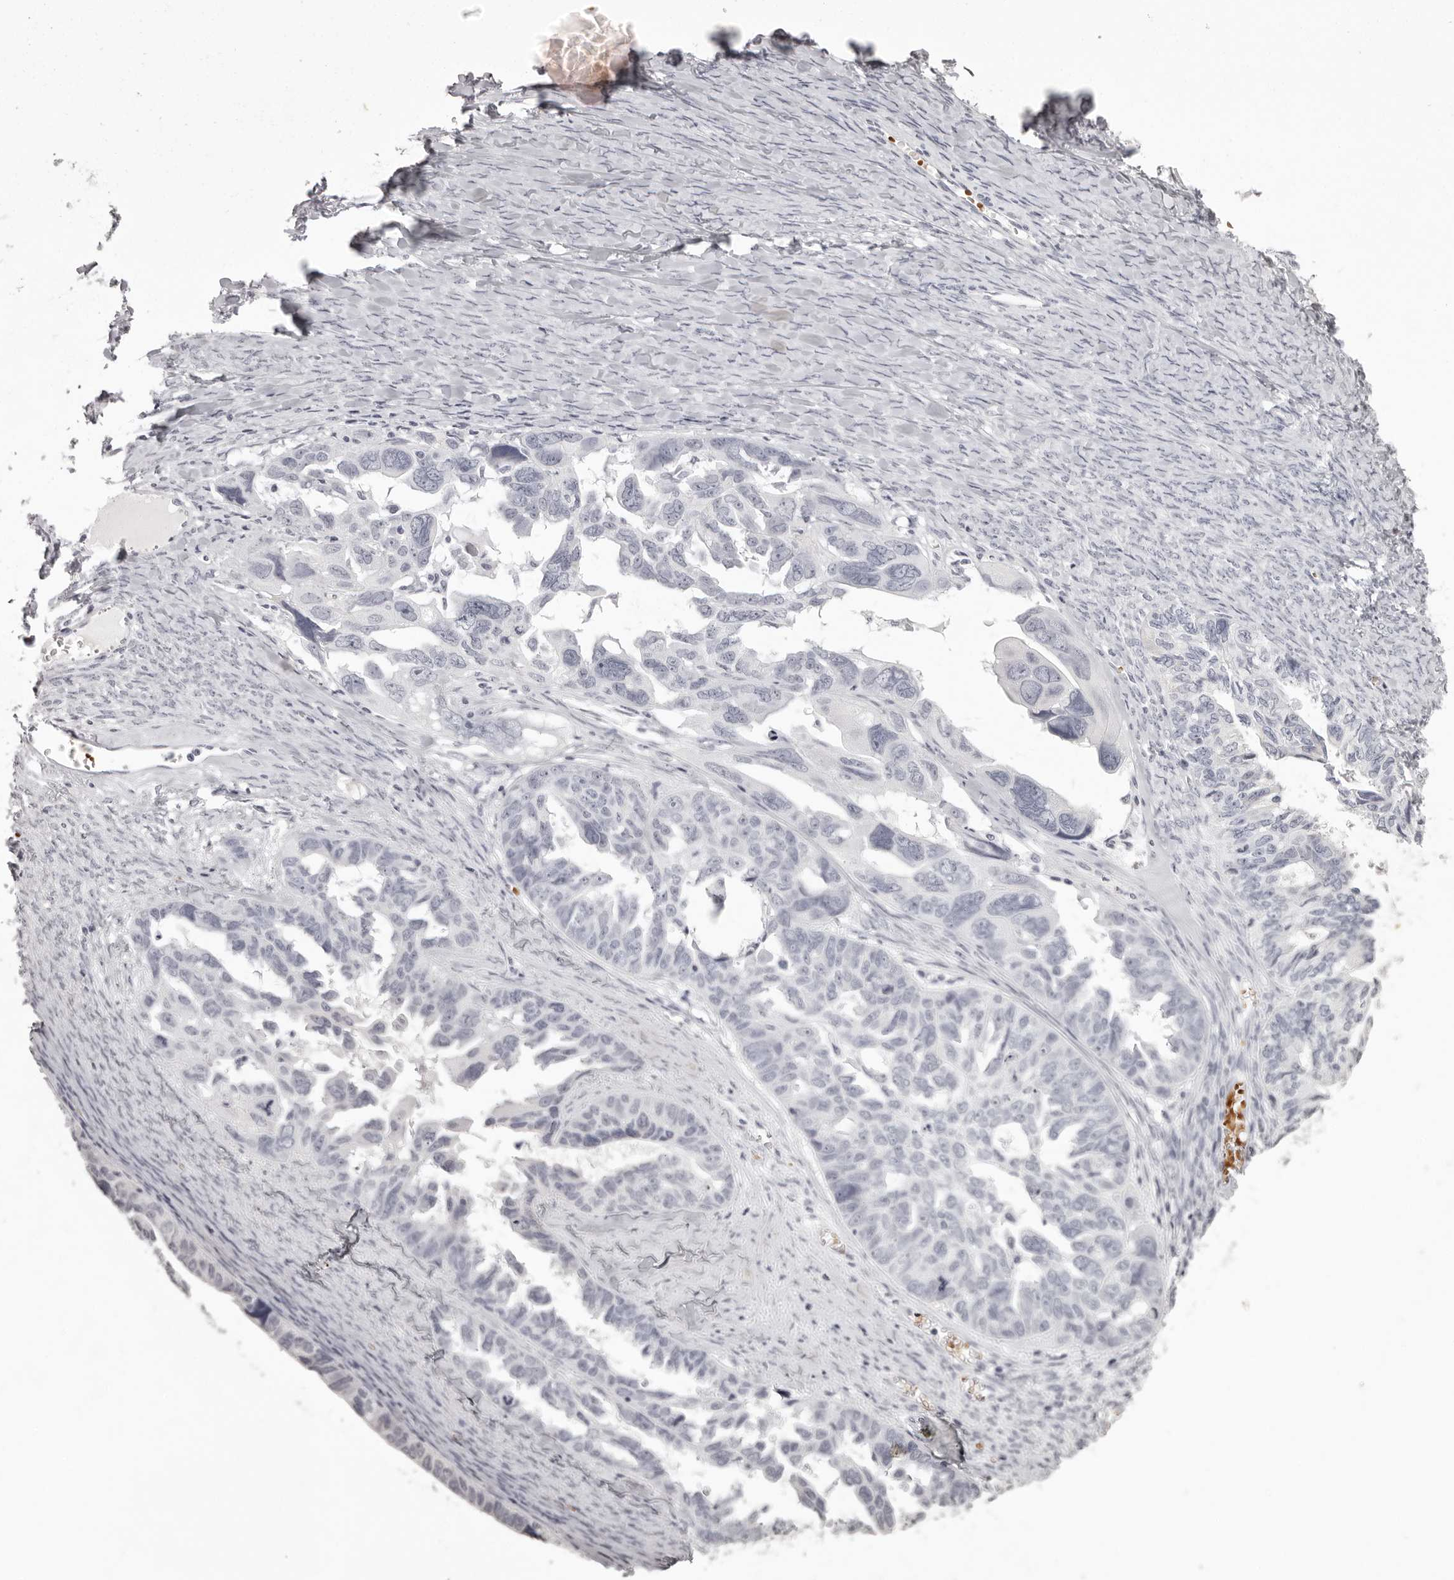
{"staining": {"intensity": "negative", "quantity": "none", "location": "none"}, "tissue": "ovarian cancer", "cell_type": "Tumor cells", "image_type": "cancer", "snomed": [{"axis": "morphology", "description": "Cystadenocarcinoma, serous, NOS"}, {"axis": "topography", "description": "Ovary"}], "caption": "Tumor cells are negative for protein expression in human ovarian cancer.", "gene": "C8orf74", "patient": {"sex": "female", "age": 79}}